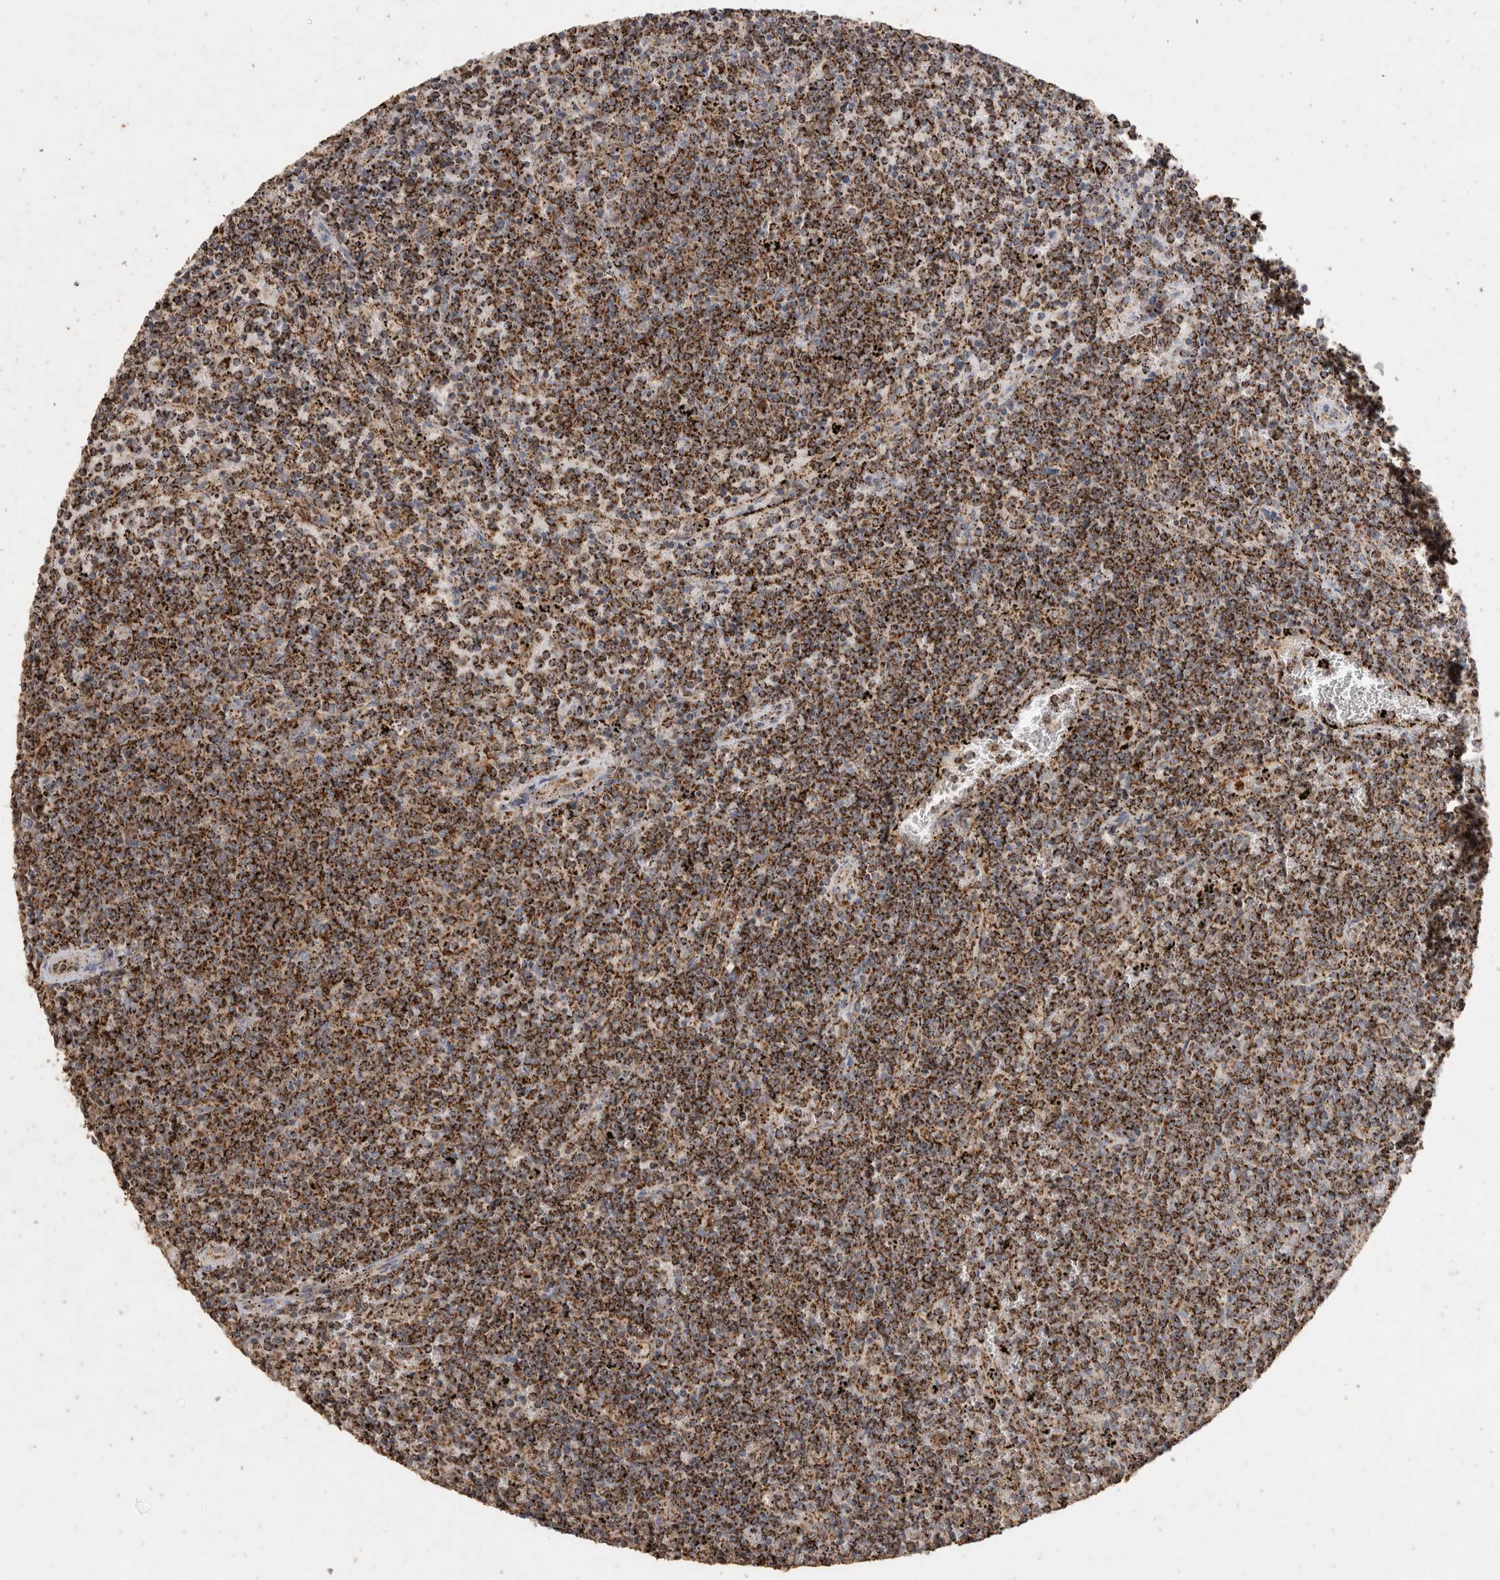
{"staining": {"intensity": "strong", "quantity": ">75%", "location": "cytoplasmic/membranous"}, "tissue": "lymphoma", "cell_type": "Tumor cells", "image_type": "cancer", "snomed": [{"axis": "morphology", "description": "Malignant lymphoma, non-Hodgkin's type, Low grade"}, {"axis": "topography", "description": "Spleen"}], "caption": "Immunohistochemistry (IHC) micrograph of neoplastic tissue: low-grade malignant lymphoma, non-Hodgkin's type stained using immunohistochemistry (IHC) exhibits high levels of strong protein expression localized specifically in the cytoplasmic/membranous of tumor cells, appearing as a cytoplasmic/membranous brown color.", "gene": "ACADM", "patient": {"sex": "female", "age": 50}}